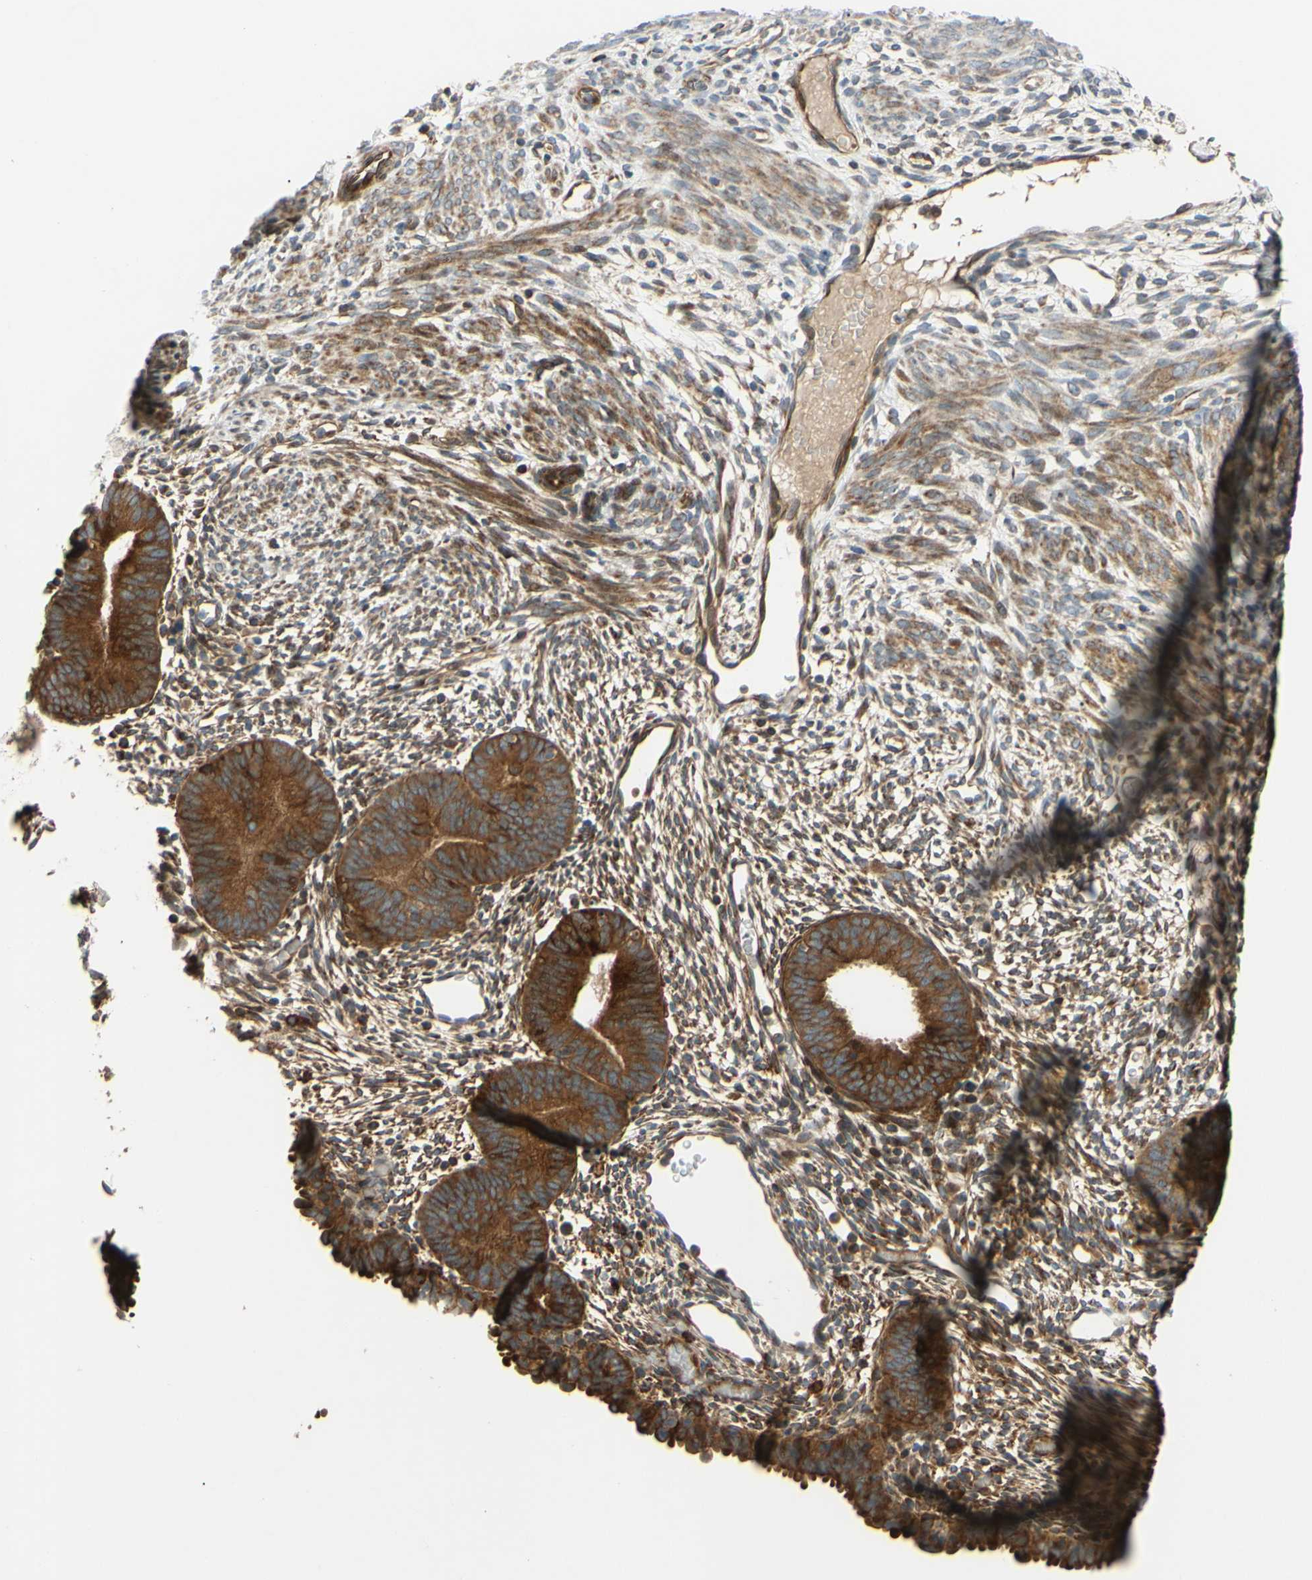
{"staining": {"intensity": "moderate", "quantity": "25%-75%", "location": "cytoplasmic/membranous"}, "tissue": "endometrium", "cell_type": "Cells in endometrial stroma", "image_type": "normal", "snomed": [{"axis": "morphology", "description": "Normal tissue, NOS"}, {"axis": "morphology", "description": "Atrophy, NOS"}, {"axis": "topography", "description": "Uterus"}, {"axis": "topography", "description": "Endometrium"}], "caption": "Immunohistochemistry (IHC) (DAB (3,3'-diaminobenzidine)) staining of normal human endometrium demonstrates moderate cytoplasmic/membranous protein expression in approximately 25%-75% of cells in endometrial stroma.", "gene": "SPTLC1", "patient": {"sex": "female", "age": 68}}